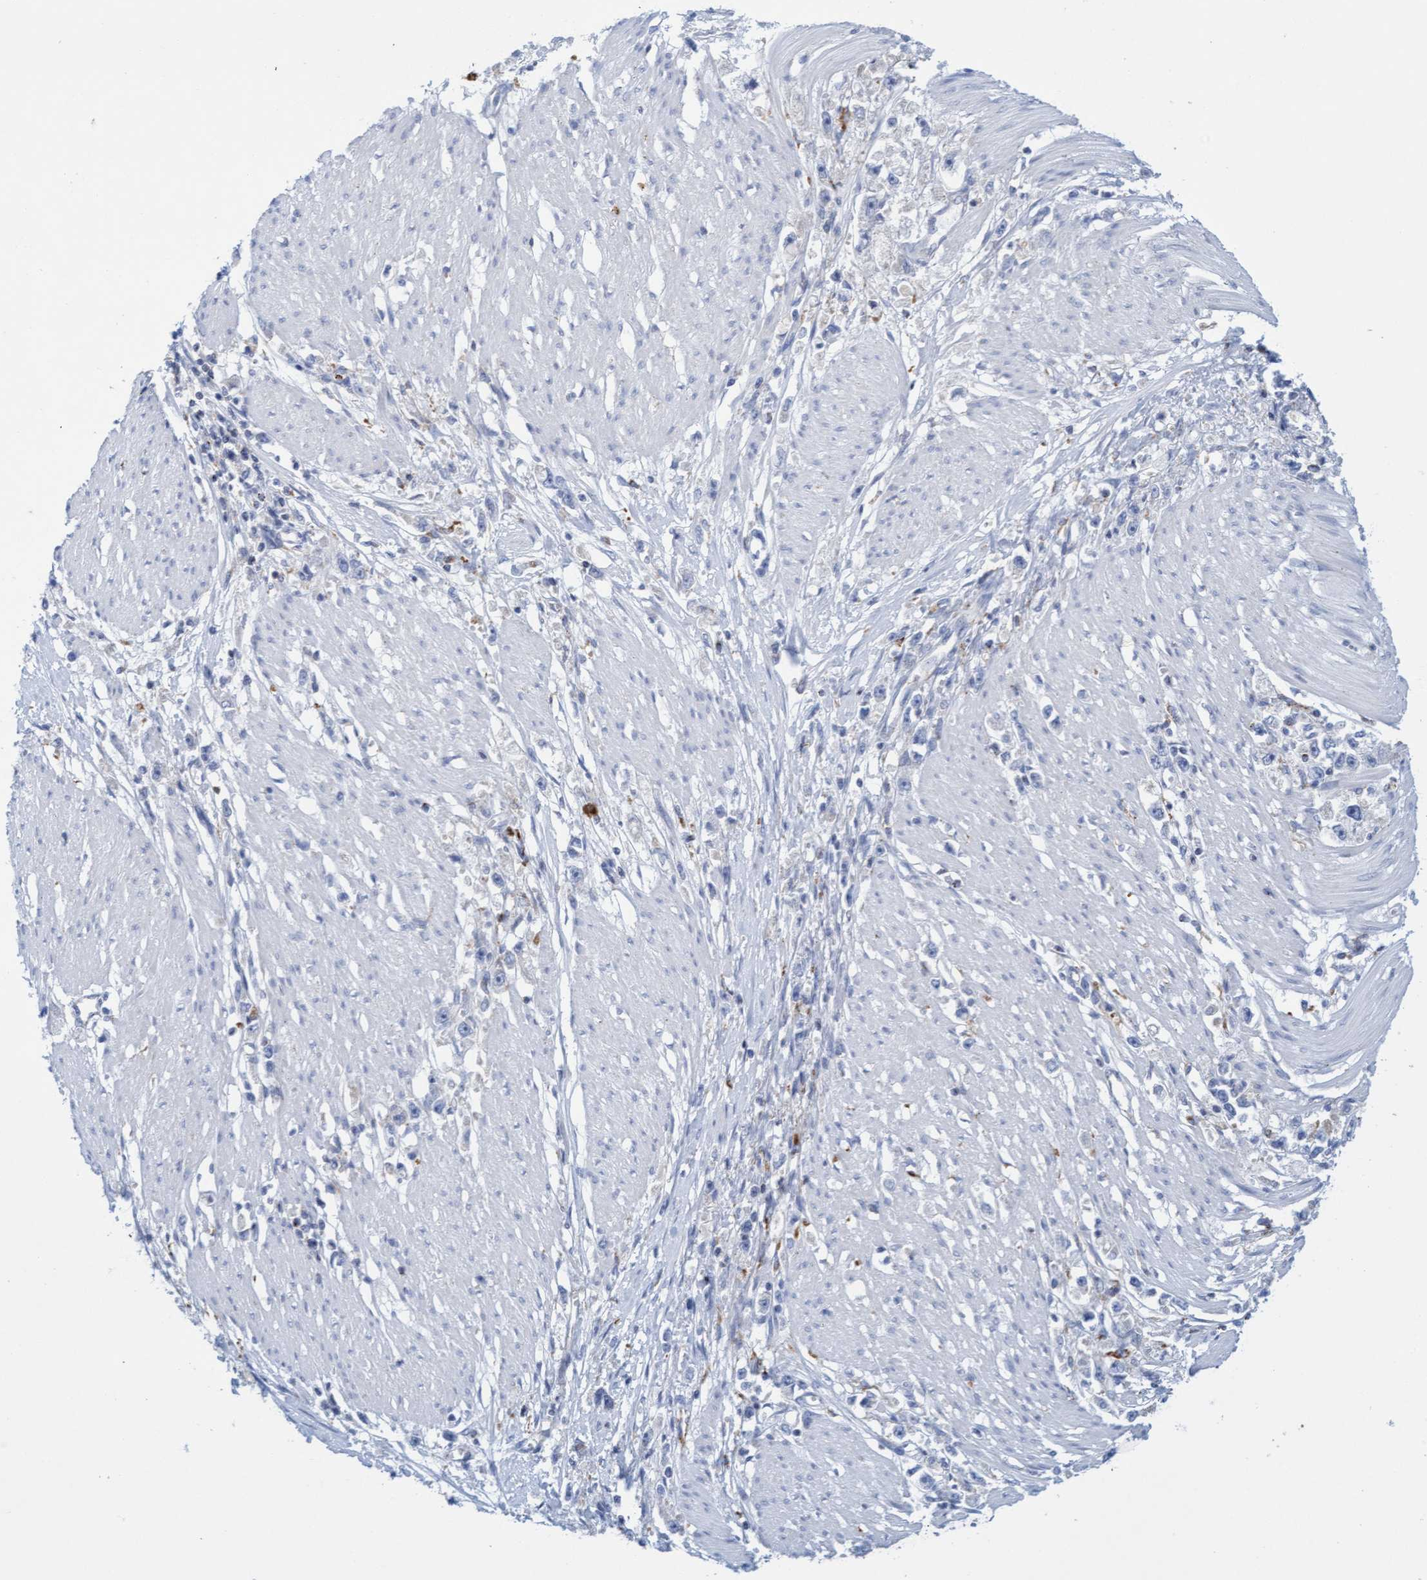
{"staining": {"intensity": "negative", "quantity": "none", "location": "none"}, "tissue": "stomach cancer", "cell_type": "Tumor cells", "image_type": "cancer", "snomed": [{"axis": "morphology", "description": "Adenocarcinoma, NOS"}, {"axis": "topography", "description": "Stomach"}], "caption": "Immunohistochemistry of stomach cancer (adenocarcinoma) reveals no expression in tumor cells.", "gene": "SGSH", "patient": {"sex": "female", "age": 59}}